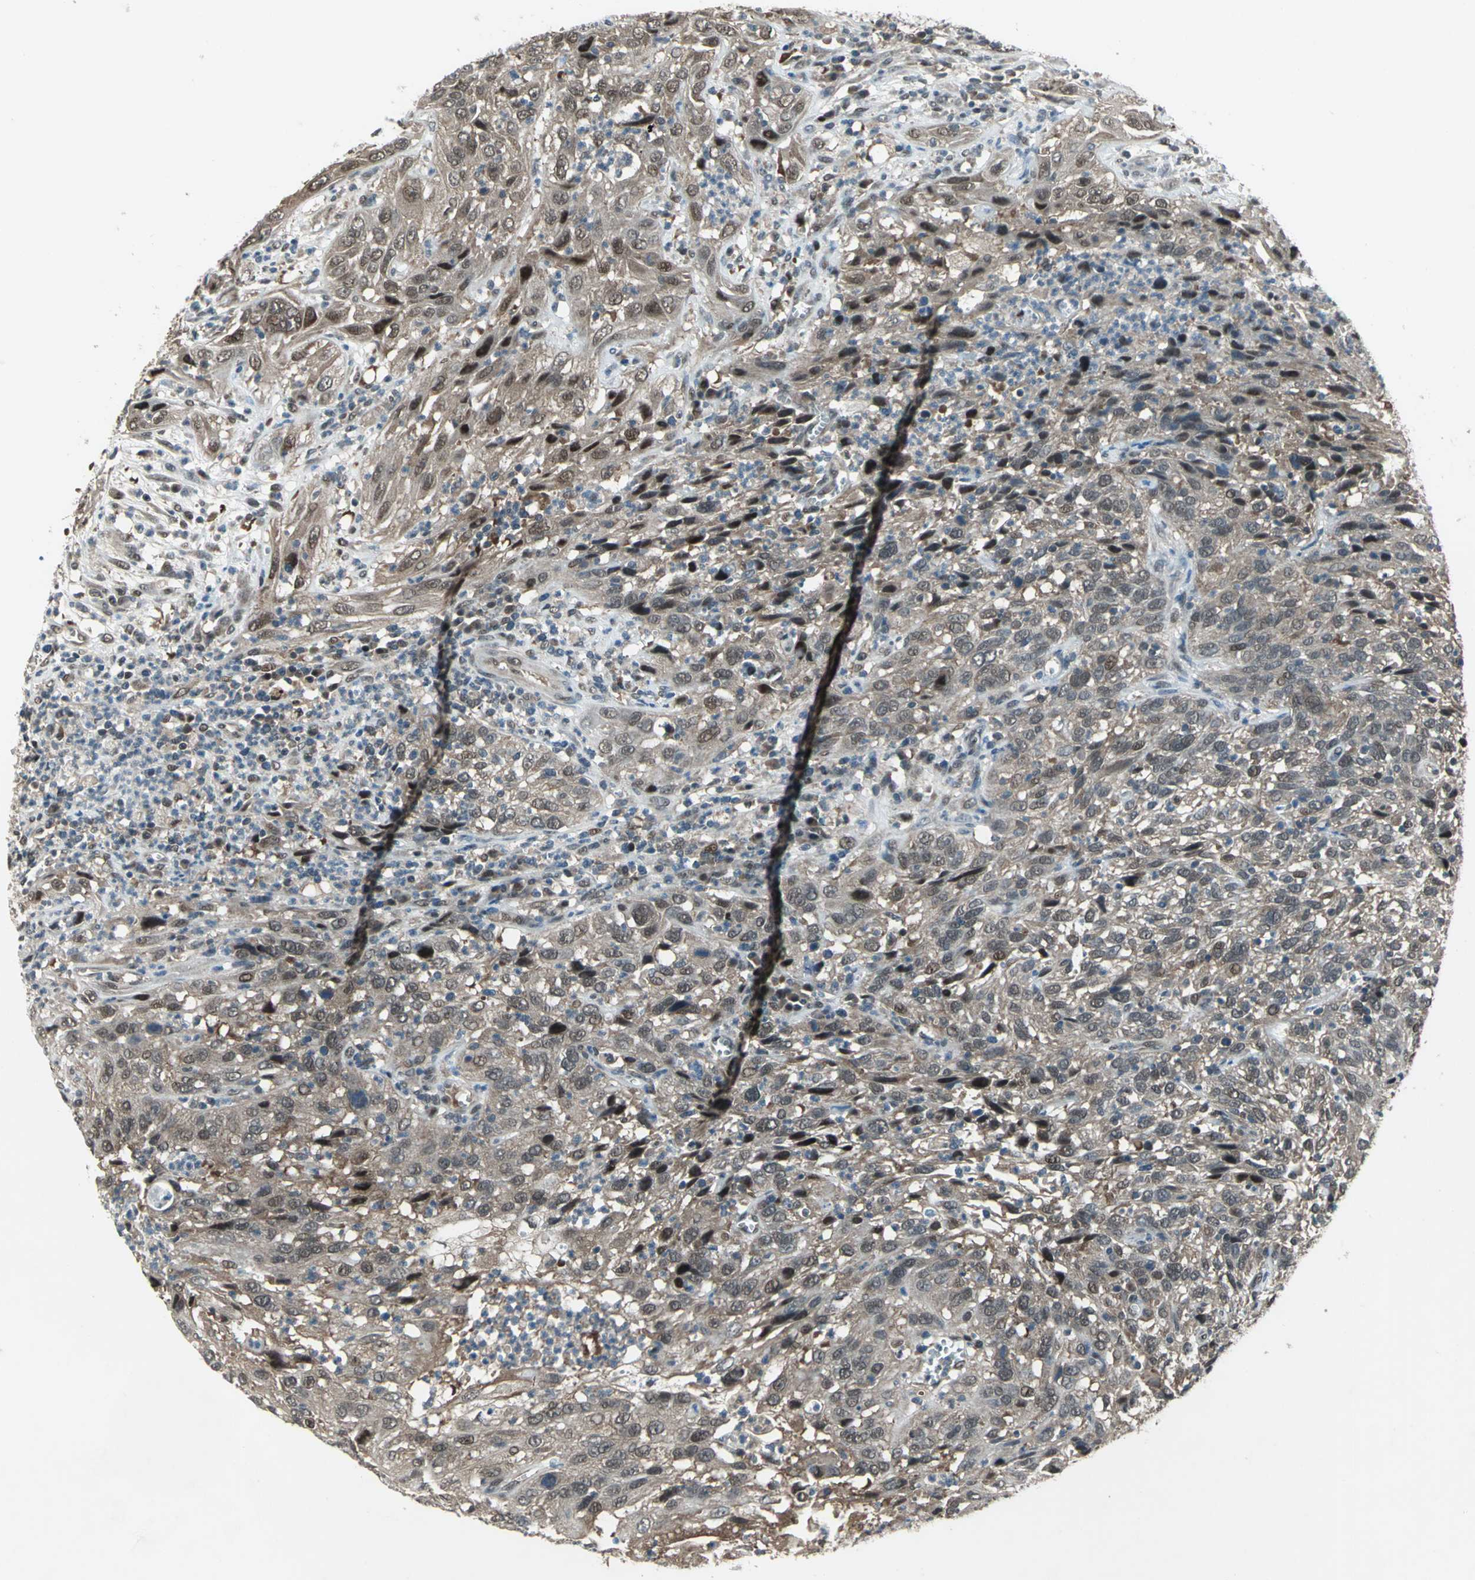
{"staining": {"intensity": "weak", "quantity": ">75%", "location": "cytoplasmic/membranous,nuclear"}, "tissue": "cervical cancer", "cell_type": "Tumor cells", "image_type": "cancer", "snomed": [{"axis": "morphology", "description": "Squamous cell carcinoma, NOS"}, {"axis": "topography", "description": "Cervix"}], "caption": "Brown immunohistochemical staining in squamous cell carcinoma (cervical) demonstrates weak cytoplasmic/membranous and nuclear positivity in approximately >75% of tumor cells.", "gene": "COPS5", "patient": {"sex": "female", "age": 32}}